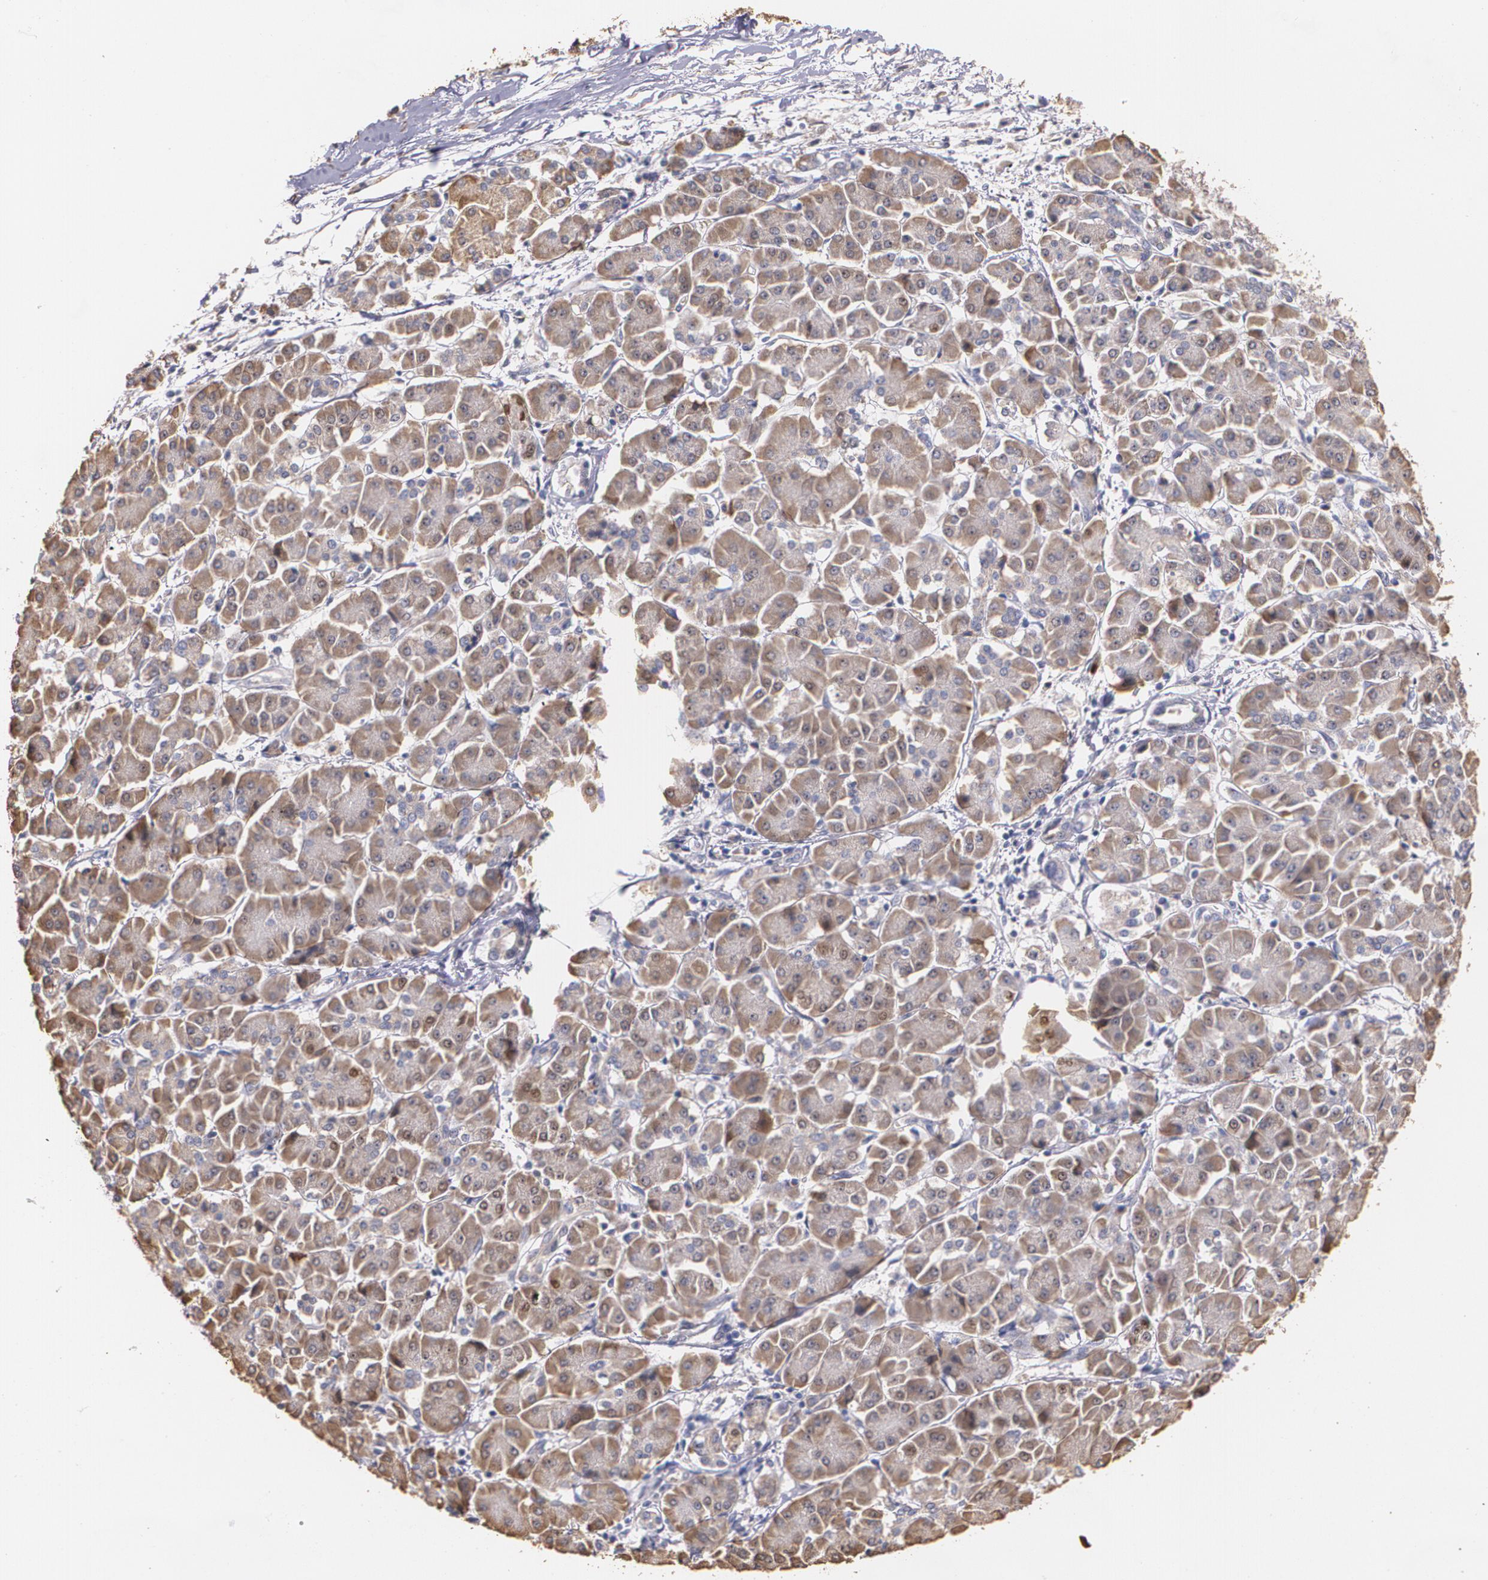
{"staining": {"intensity": "moderate", "quantity": ">75%", "location": "cytoplasmic/membranous"}, "tissue": "pancreatic cancer", "cell_type": "Tumor cells", "image_type": "cancer", "snomed": [{"axis": "morphology", "description": "Adenocarcinoma, NOS"}, {"axis": "topography", "description": "Pancreas"}], "caption": "High-magnification brightfield microscopy of pancreatic adenocarcinoma stained with DAB (3,3'-diaminobenzidine) (brown) and counterstained with hematoxylin (blue). tumor cells exhibit moderate cytoplasmic/membranous expression is seen in approximately>75% of cells. (Stains: DAB in brown, nuclei in blue, Microscopy: brightfield microscopy at high magnification).", "gene": "ATF3", "patient": {"sex": "female", "age": 57}}